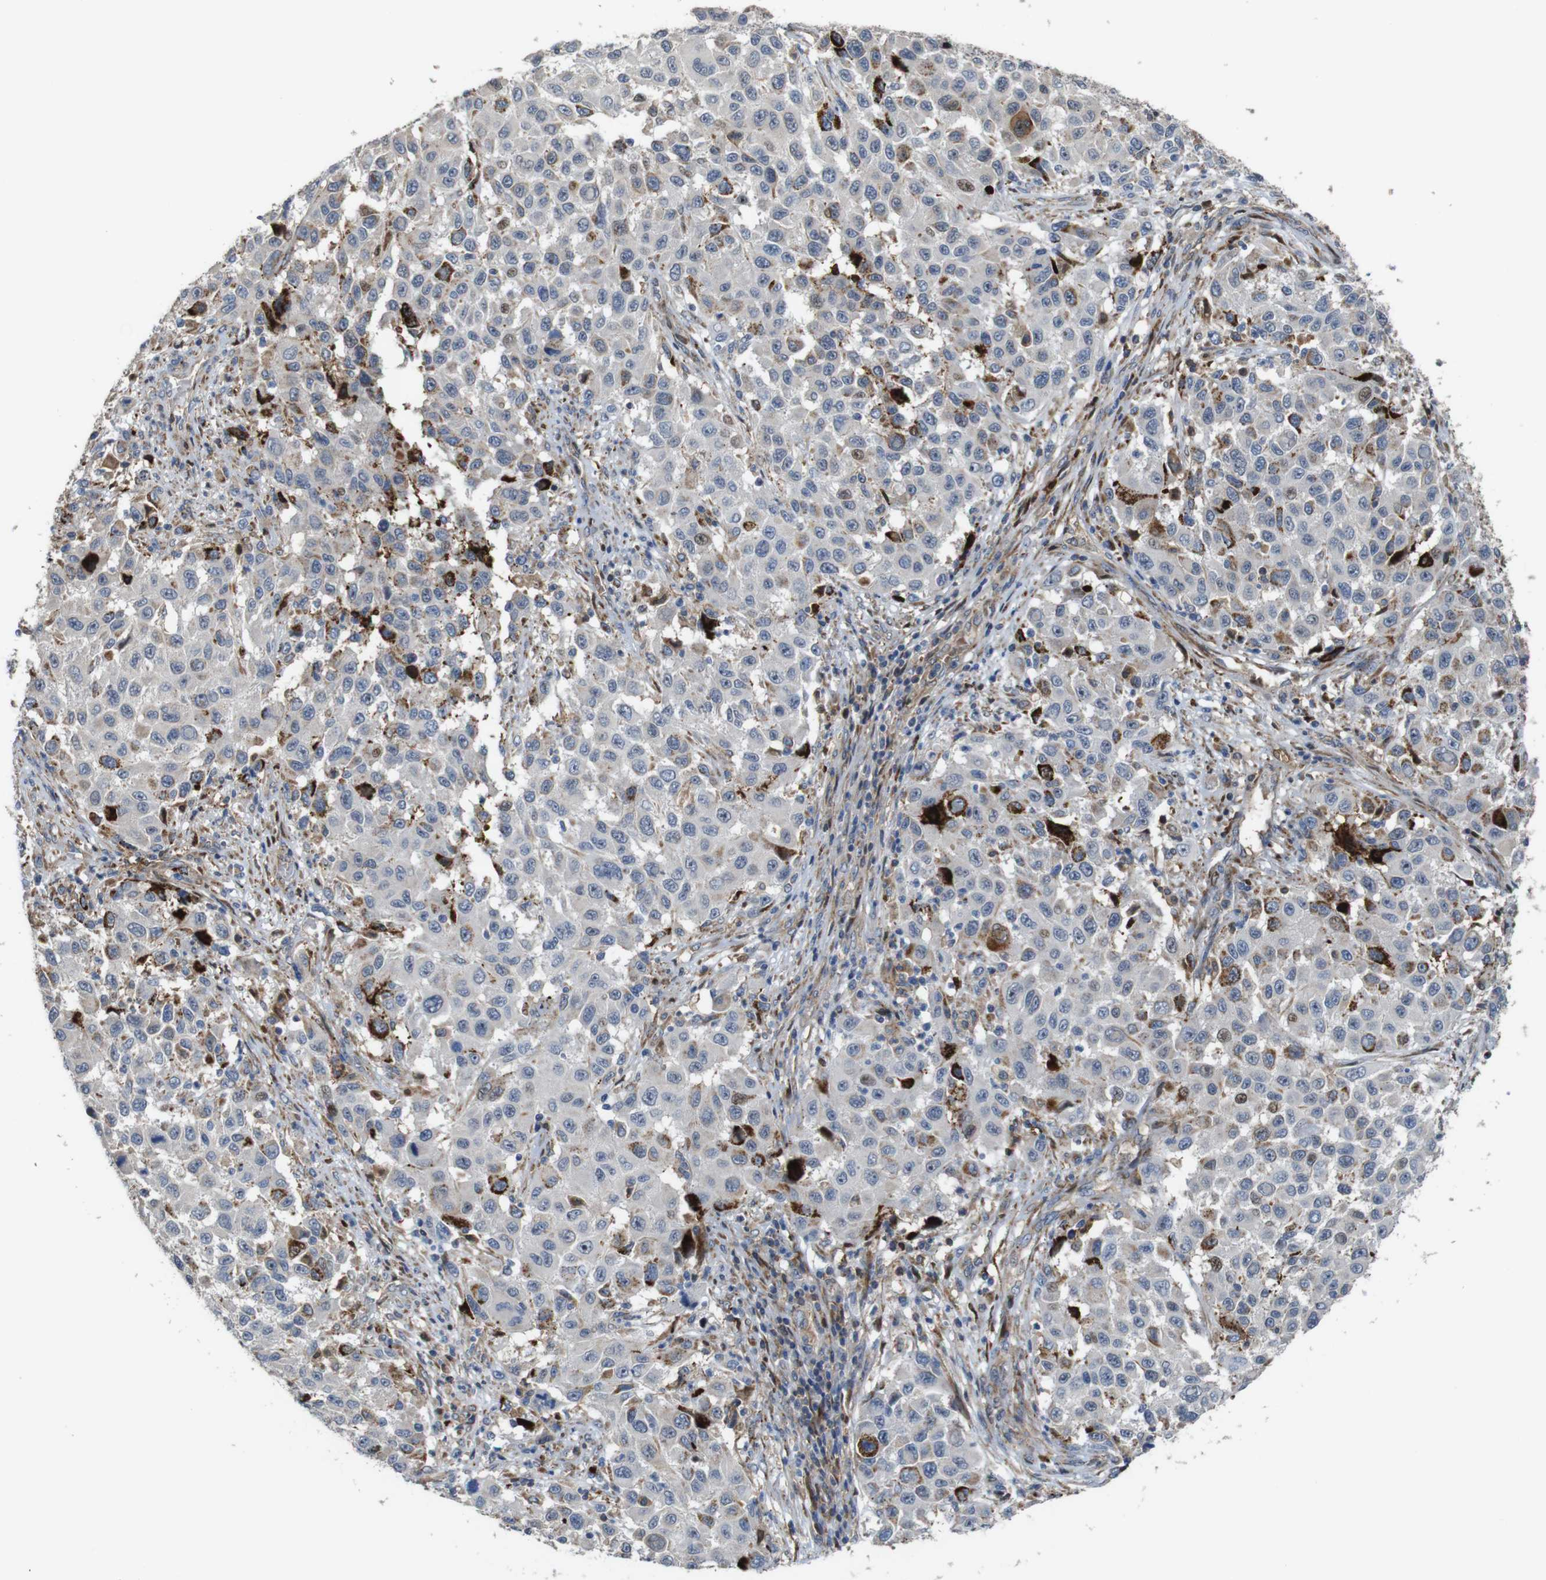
{"staining": {"intensity": "moderate", "quantity": "<25%", "location": "cytoplasmic/membranous,nuclear"}, "tissue": "melanoma", "cell_type": "Tumor cells", "image_type": "cancer", "snomed": [{"axis": "morphology", "description": "Malignant melanoma, Metastatic site"}, {"axis": "topography", "description": "Lymph node"}], "caption": "The micrograph displays a brown stain indicating the presence of a protein in the cytoplasmic/membranous and nuclear of tumor cells in melanoma.", "gene": "PCOLCE2", "patient": {"sex": "male", "age": 61}}